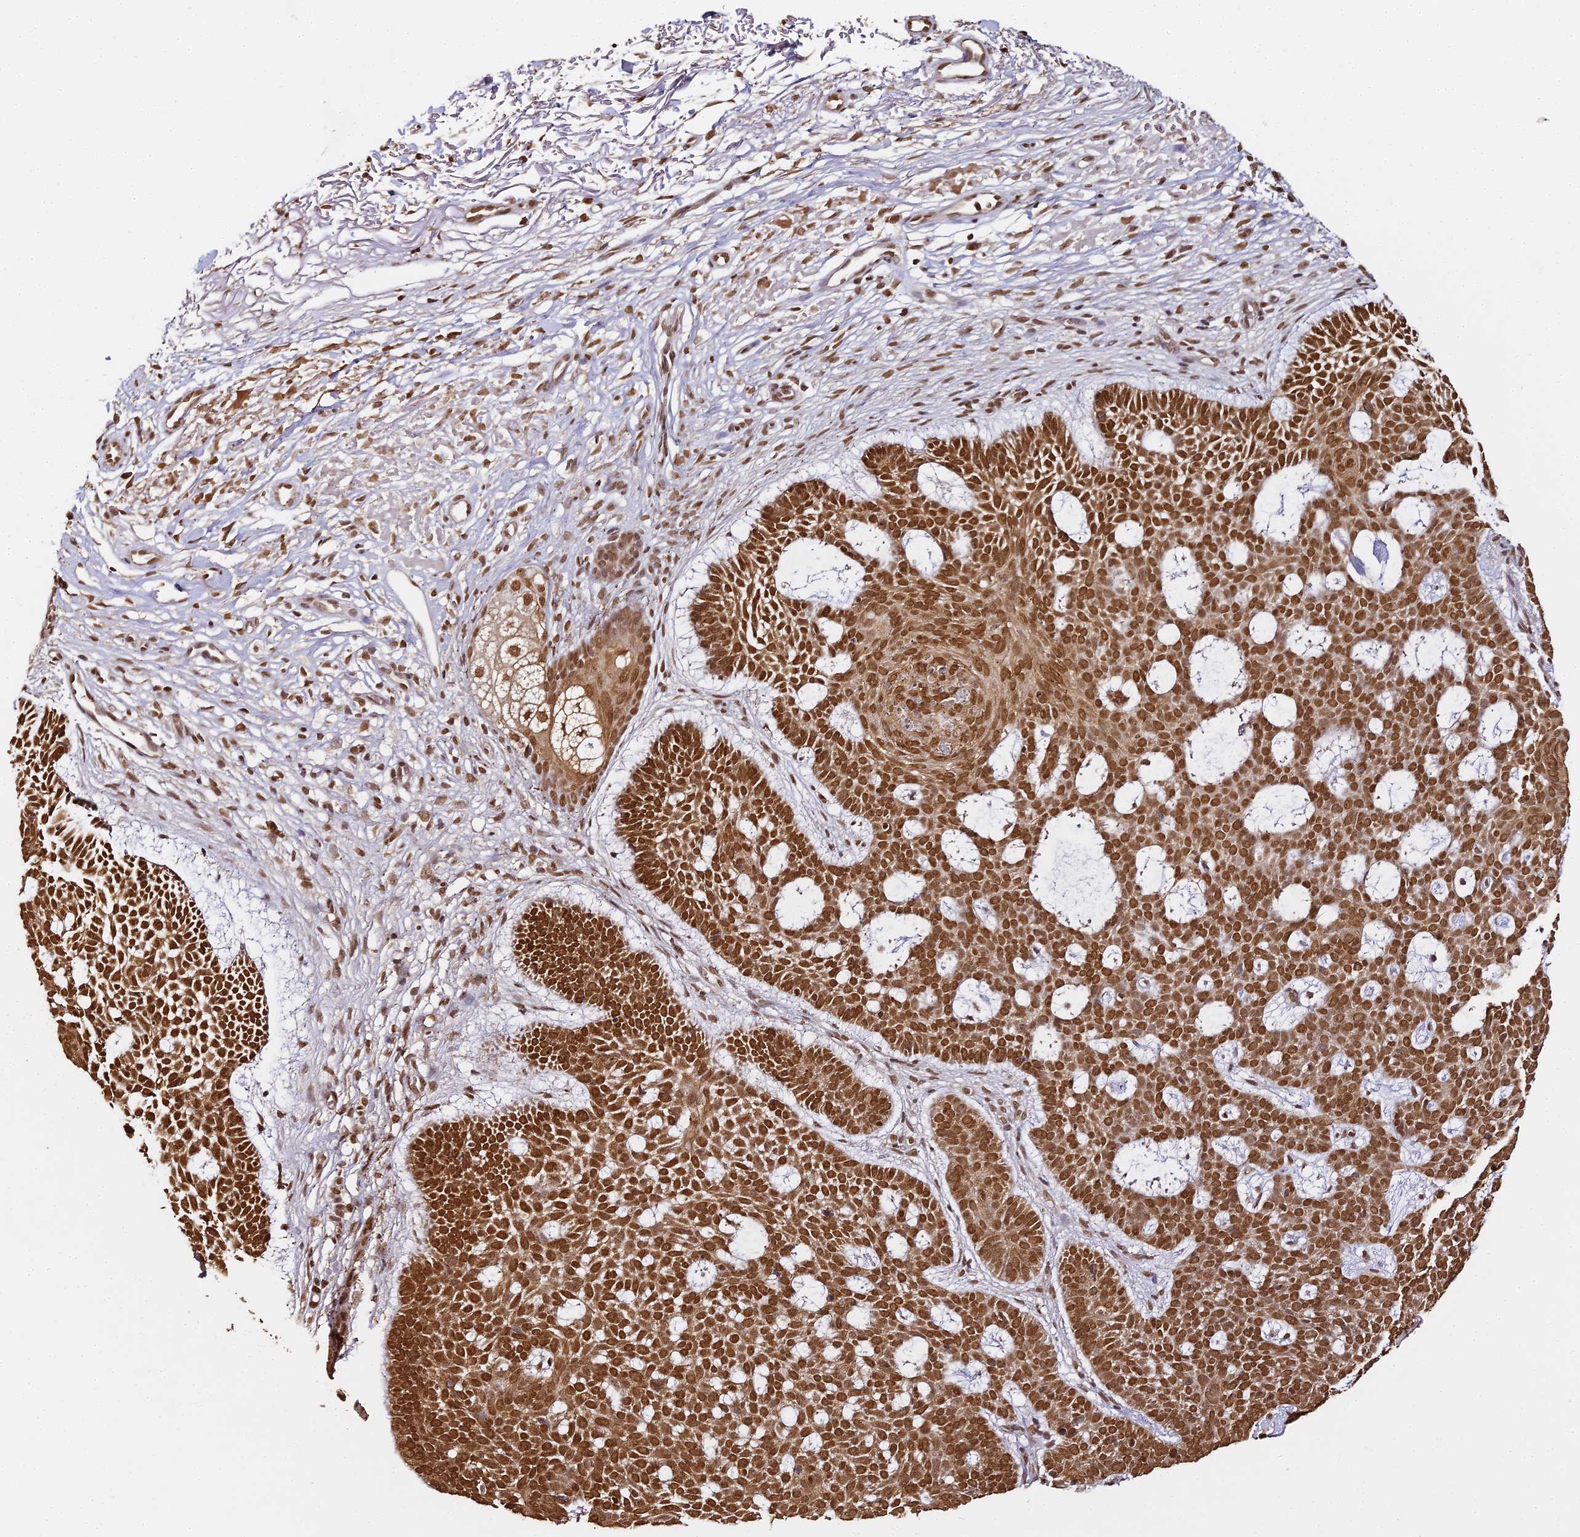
{"staining": {"intensity": "strong", "quantity": ">75%", "location": "cytoplasmic/membranous,nuclear"}, "tissue": "skin cancer", "cell_type": "Tumor cells", "image_type": "cancer", "snomed": [{"axis": "morphology", "description": "Basal cell carcinoma"}, {"axis": "topography", "description": "Skin"}], "caption": "DAB immunohistochemical staining of human skin basal cell carcinoma reveals strong cytoplasmic/membranous and nuclear protein positivity in about >75% of tumor cells.", "gene": "HNRNPA1", "patient": {"sex": "male", "age": 85}}